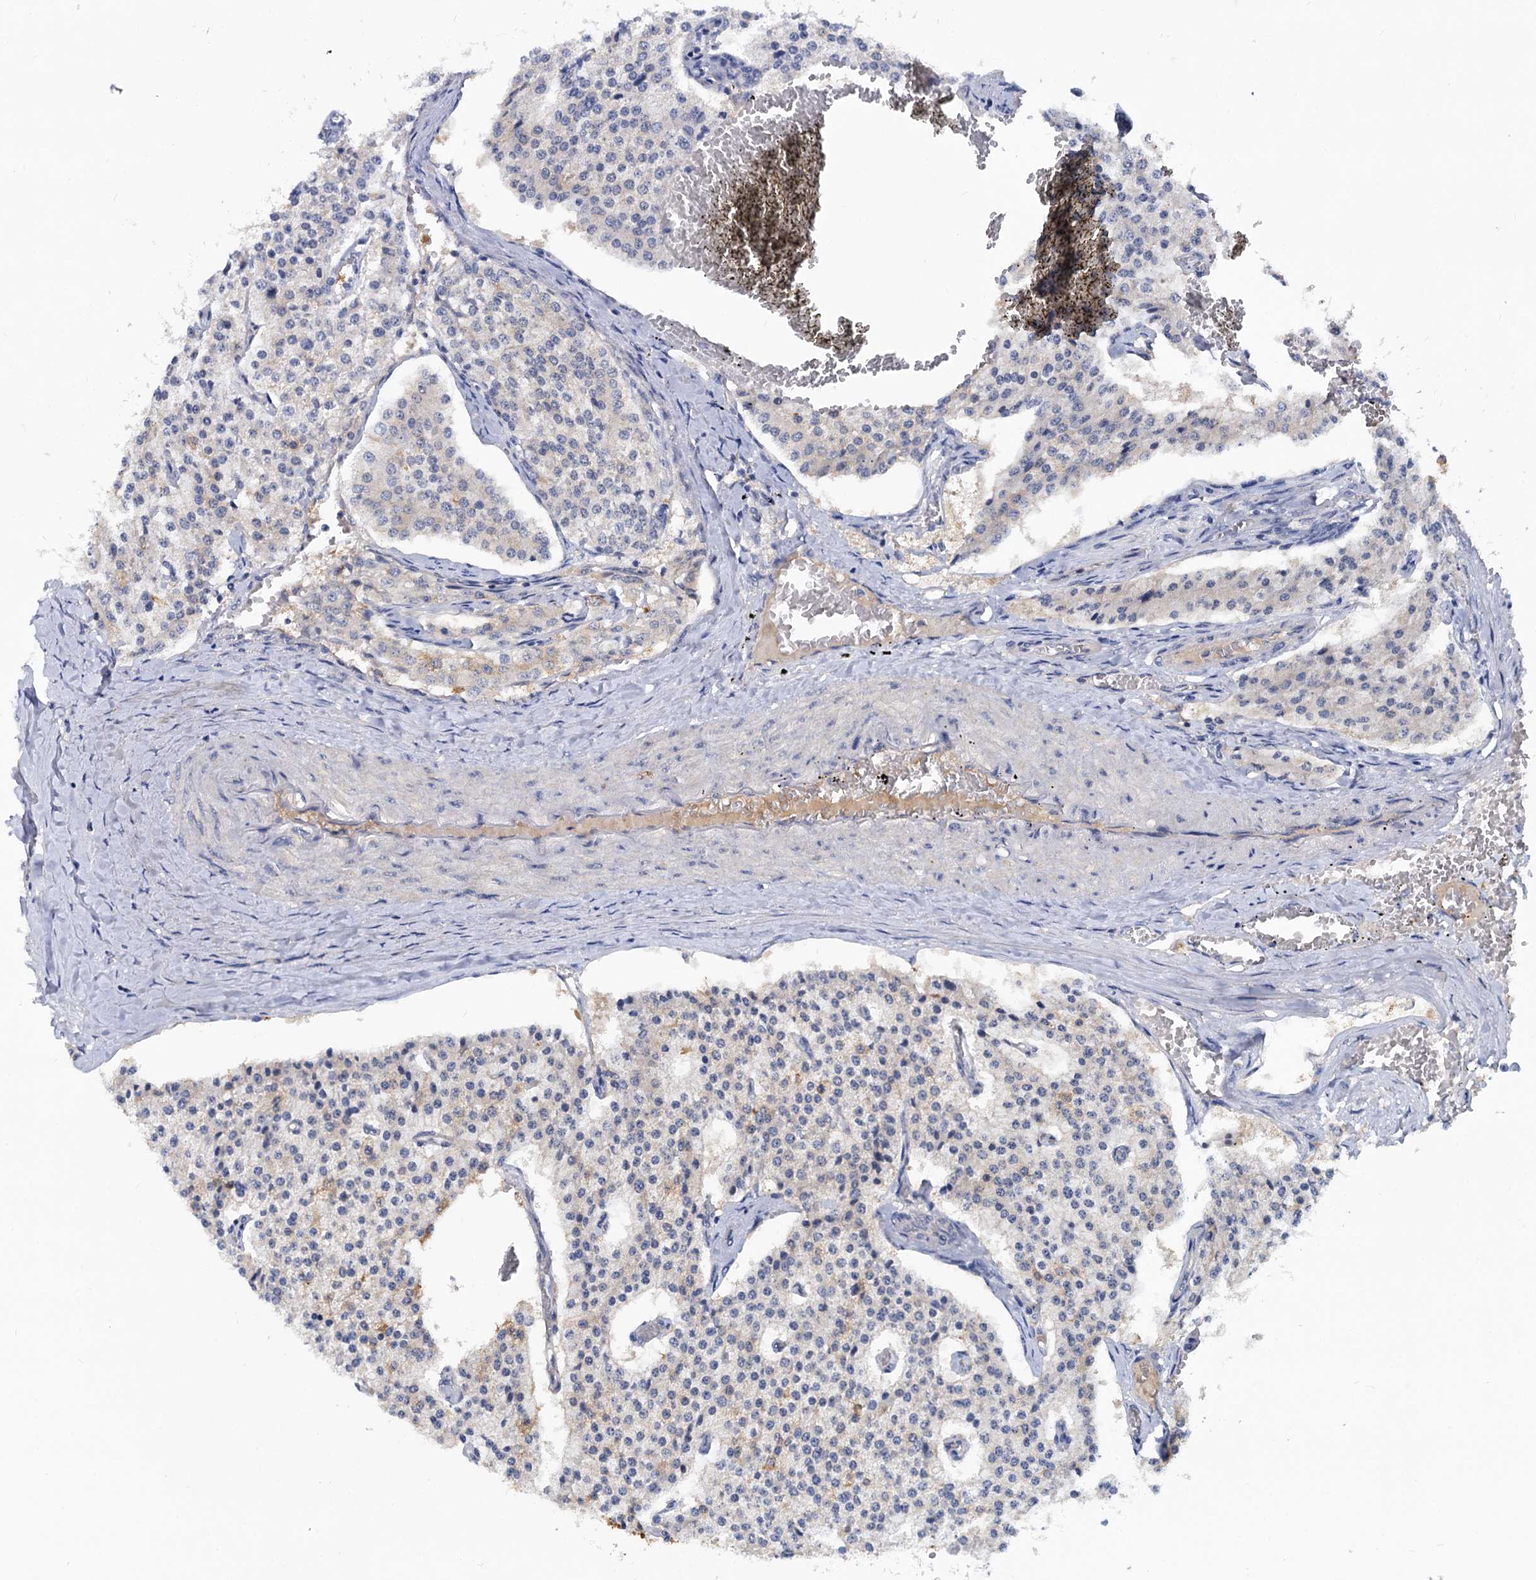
{"staining": {"intensity": "negative", "quantity": "none", "location": "none"}, "tissue": "carcinoid", "cell_type": "Tumor cells", "image_type": "cancer", "snomed": [{"axis": "morphology", "description": "Carcinoid, malignant, NOS"}, {"axis": "topography", "description": "Colon"}], "caption": "Carcinoid stained for a protein using immunohistochemistry (IHC) exhibits no staining tumor cells.", "gene": "SNX15", "patient": {"sex": "female", "age": 52}}